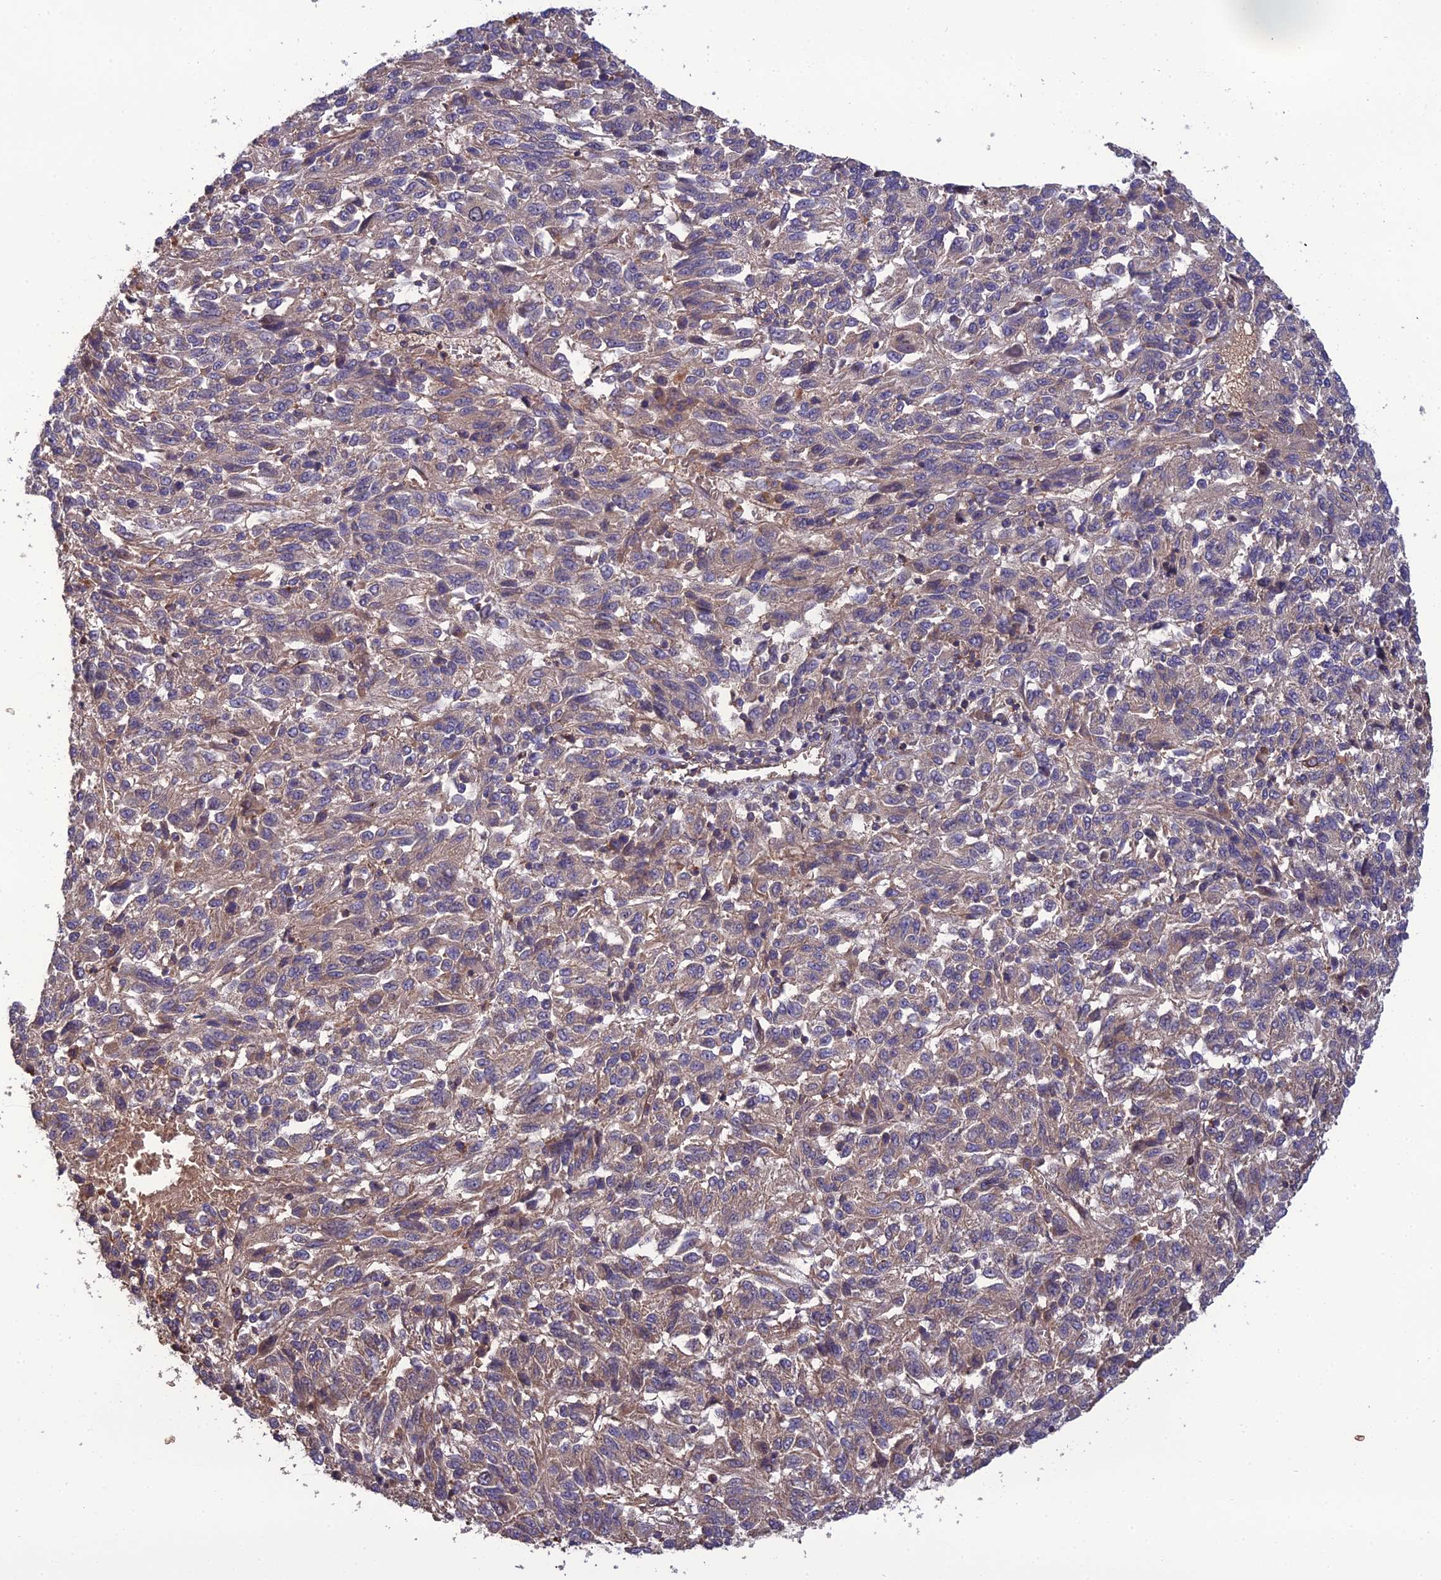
{"staining": {"intensity": "negative", "quantity": "none", "location": "none"}, "tissue": "melanoma", "cell_type": "Tumor cells", "image_type": "cancer", "snomed": [{"axis": "morphology", "description": "Malignant melanoma, Metastatic site"}, {"axis": "topography", "description": "Lung"}], "caption": "This micrograph is of melanoma stained with IHC to label a protein in brown with the nuclei are counter-stained blue. There is no staining in tumor cells. (DAB (3,3'-diaminobenzidine) IHC visualized using brightfield microscopy, high magnification).", "gene": "GALR2", "patient": {"sex": "male", "age": 64}}